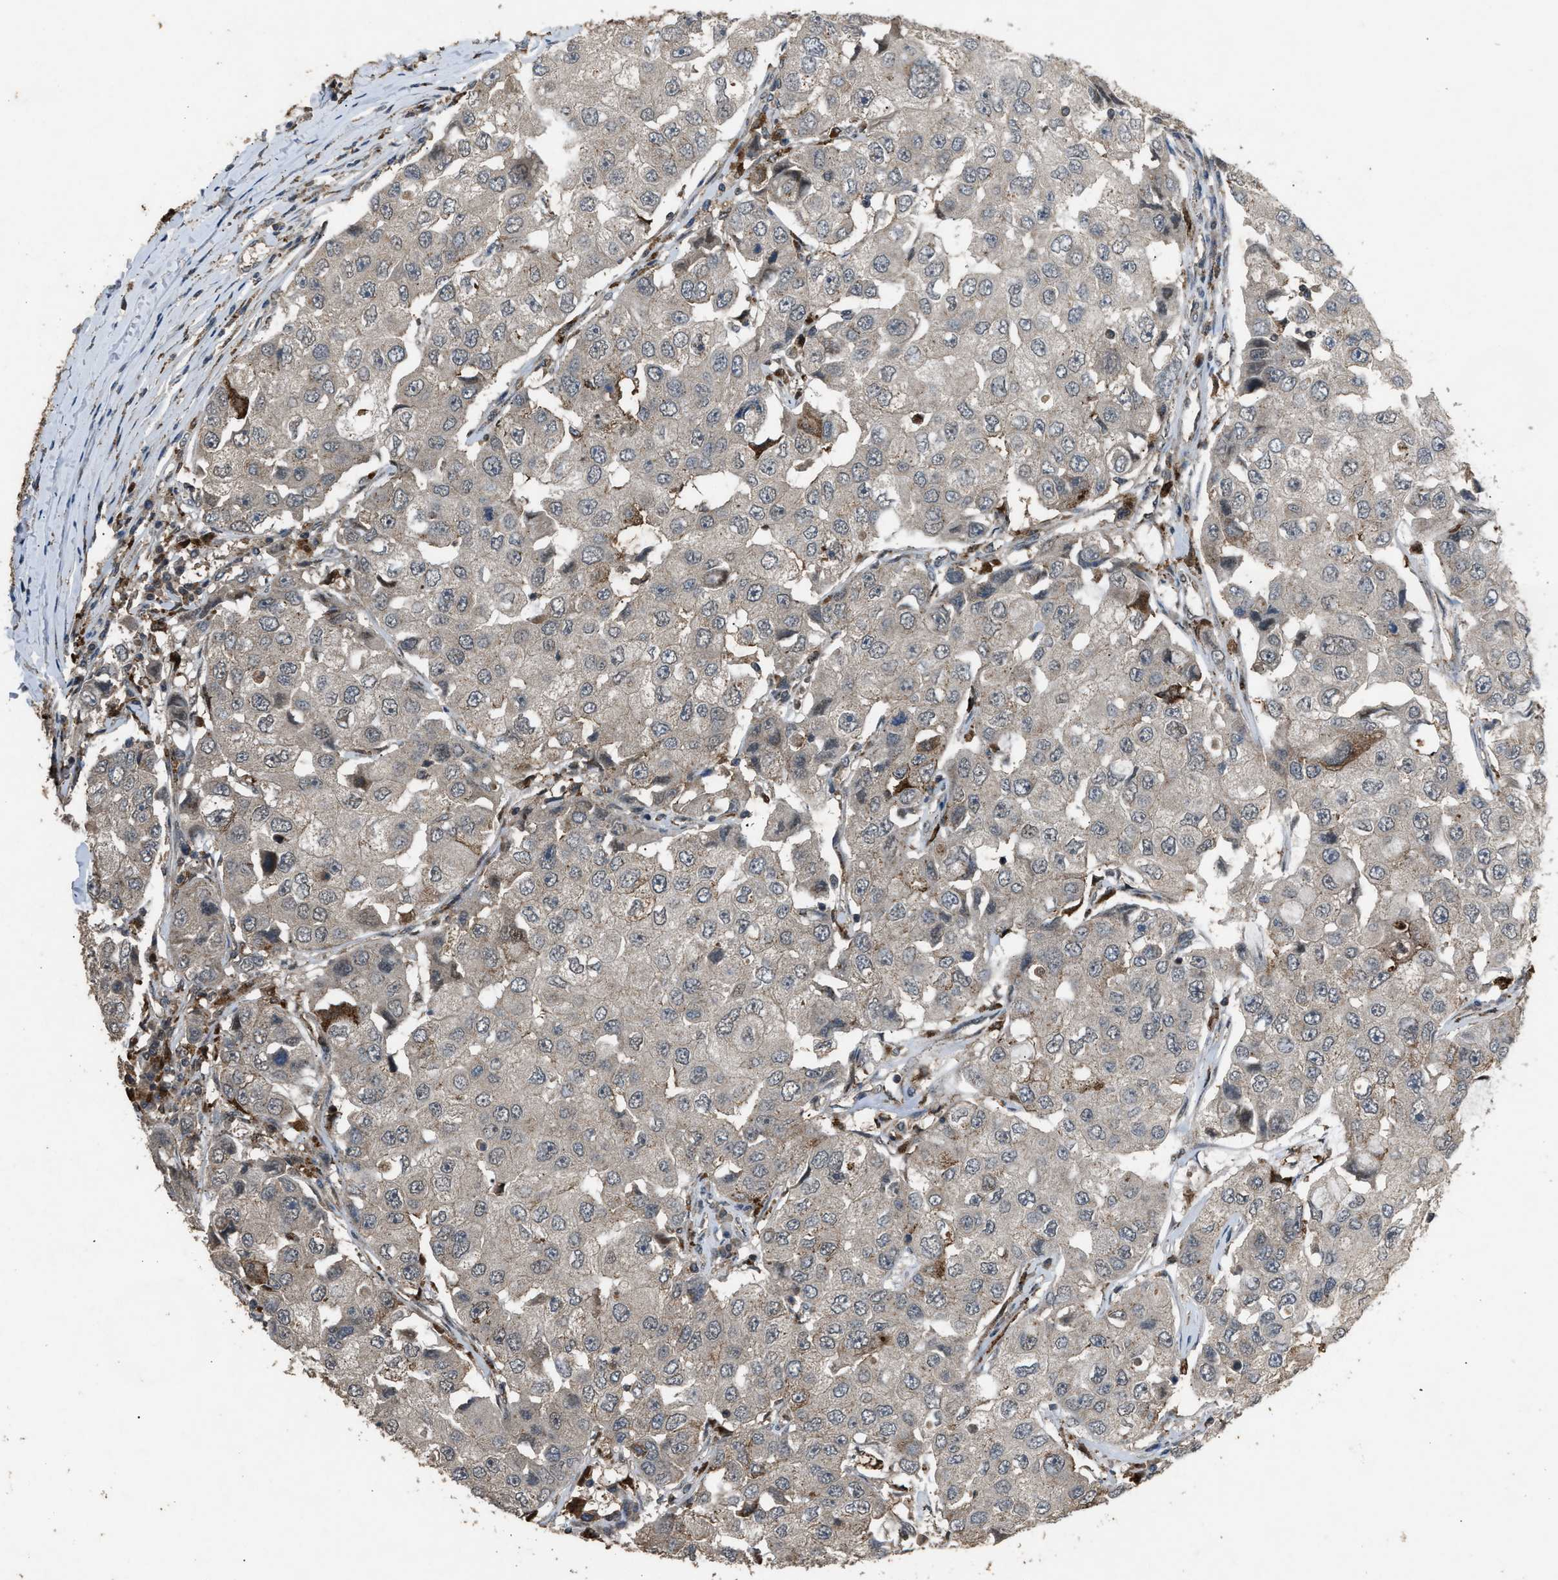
{"staining": {"intensity": "weak", "quantity": "25%-75%", "location": "cytoplasmic/membranous"}, "tissue": "breast cancer", "cell_type": "Tumor cells", "image_type": "cancer", "snomed": [{"axis": "morphology", "description": "Duct carcinoma"}, {"axis": "topography", "description": "Breast"}], "caption": "Breast infiltrating ductal carcinoma stained with a protein marker displays weak staining in tumor cells.", "gene": "PSMD1", "patient": {"sex": "female", "age": 27}}